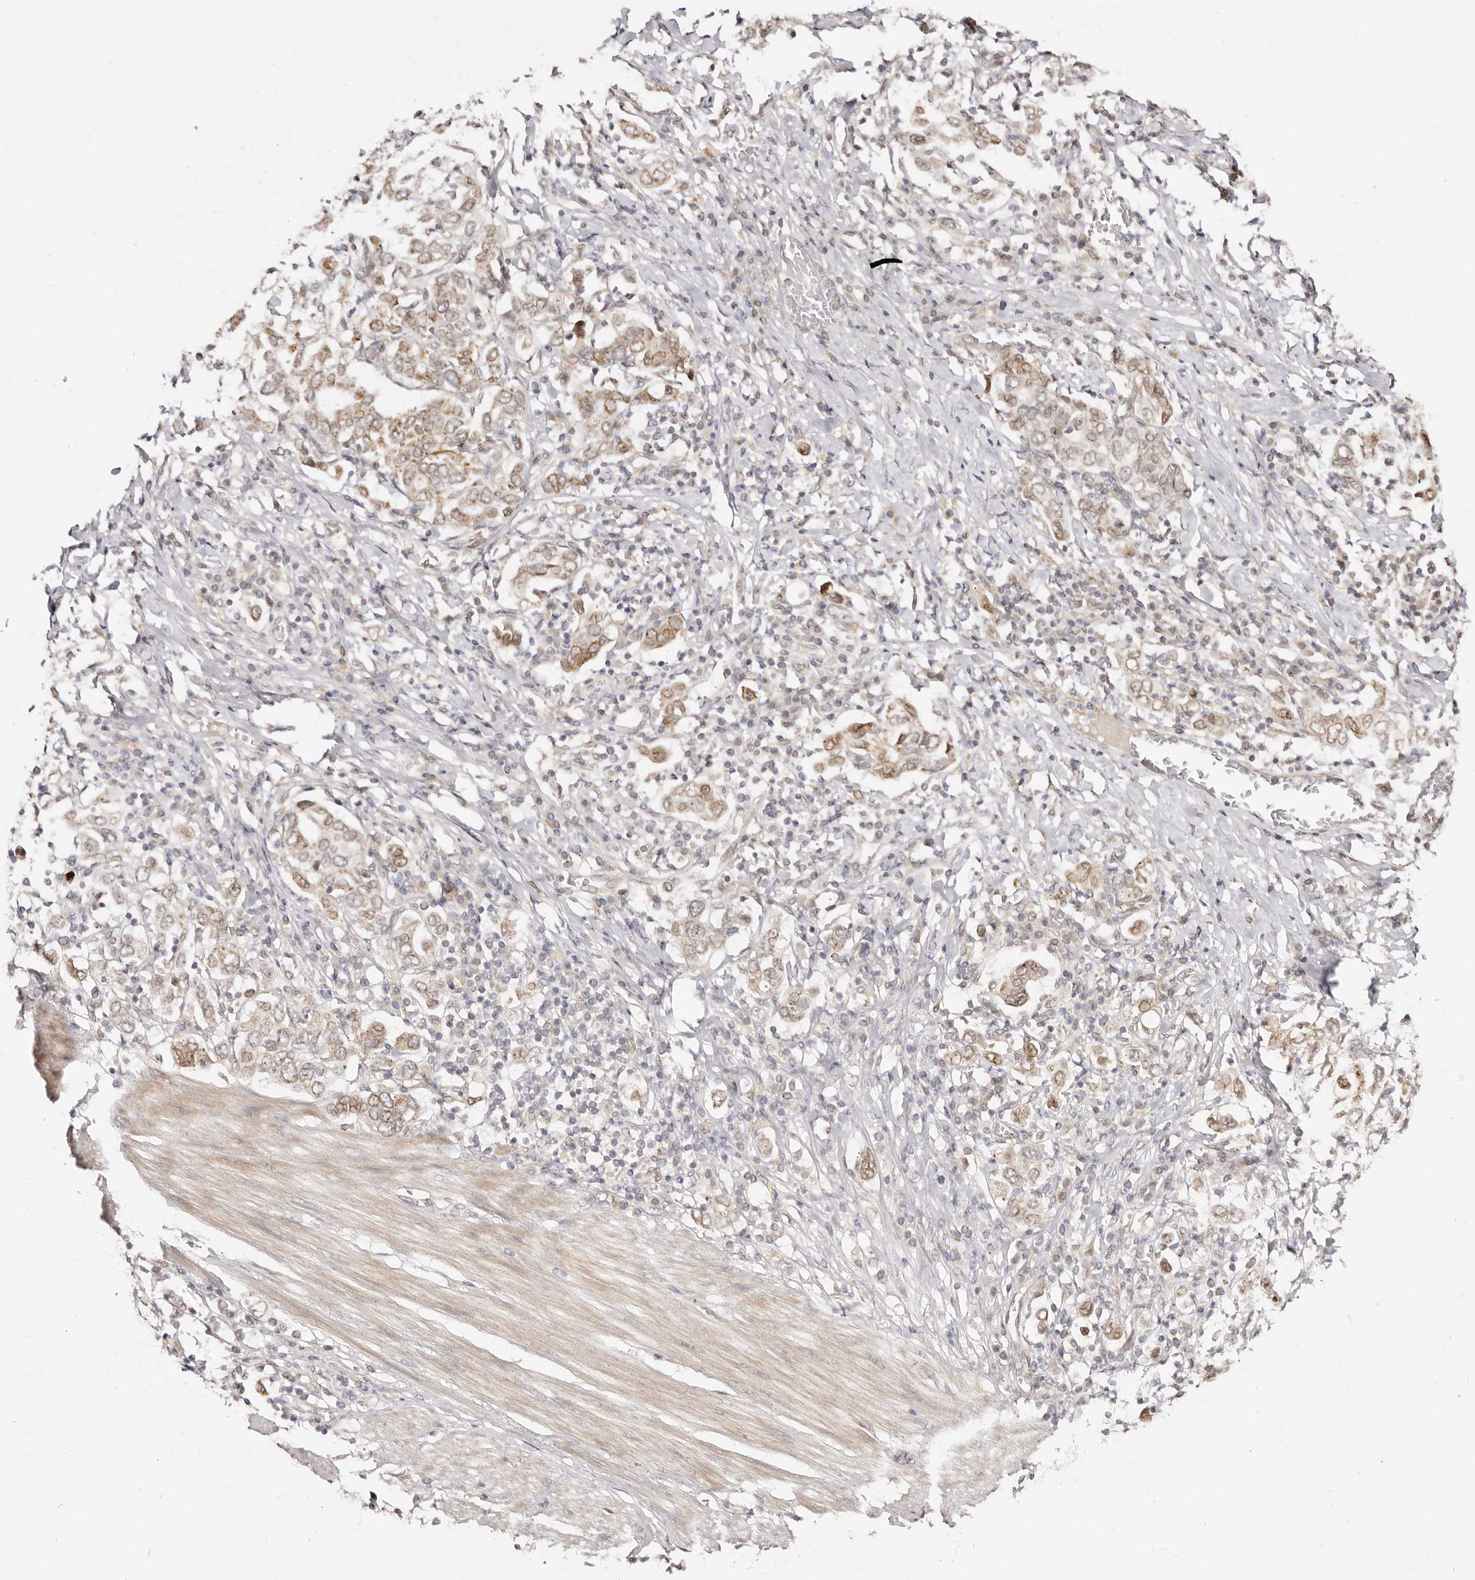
{"staining": {"intensity": "moderate", "quantity": ">75%", "location": "cytoplasmic/membranous,nuclear"}, "tissue": "stomach cancer", "cell_type": "Tumor cells", "image_type": "cancer", "snomed": [{"axis": "morphology", "description": "Adenocarcinoma, NOS"}, {"axis": "topography", "description": "Stomach, upper"}], "caption": "Human stomach adenocarcinoma stained for a protein (brown) displays moderate cytoplasmic/membranous and nuclear positive positivity in approximately >75% of tumor cells.", "gene": "LCORL", "patient": {"sex": "male", "age": 62}}